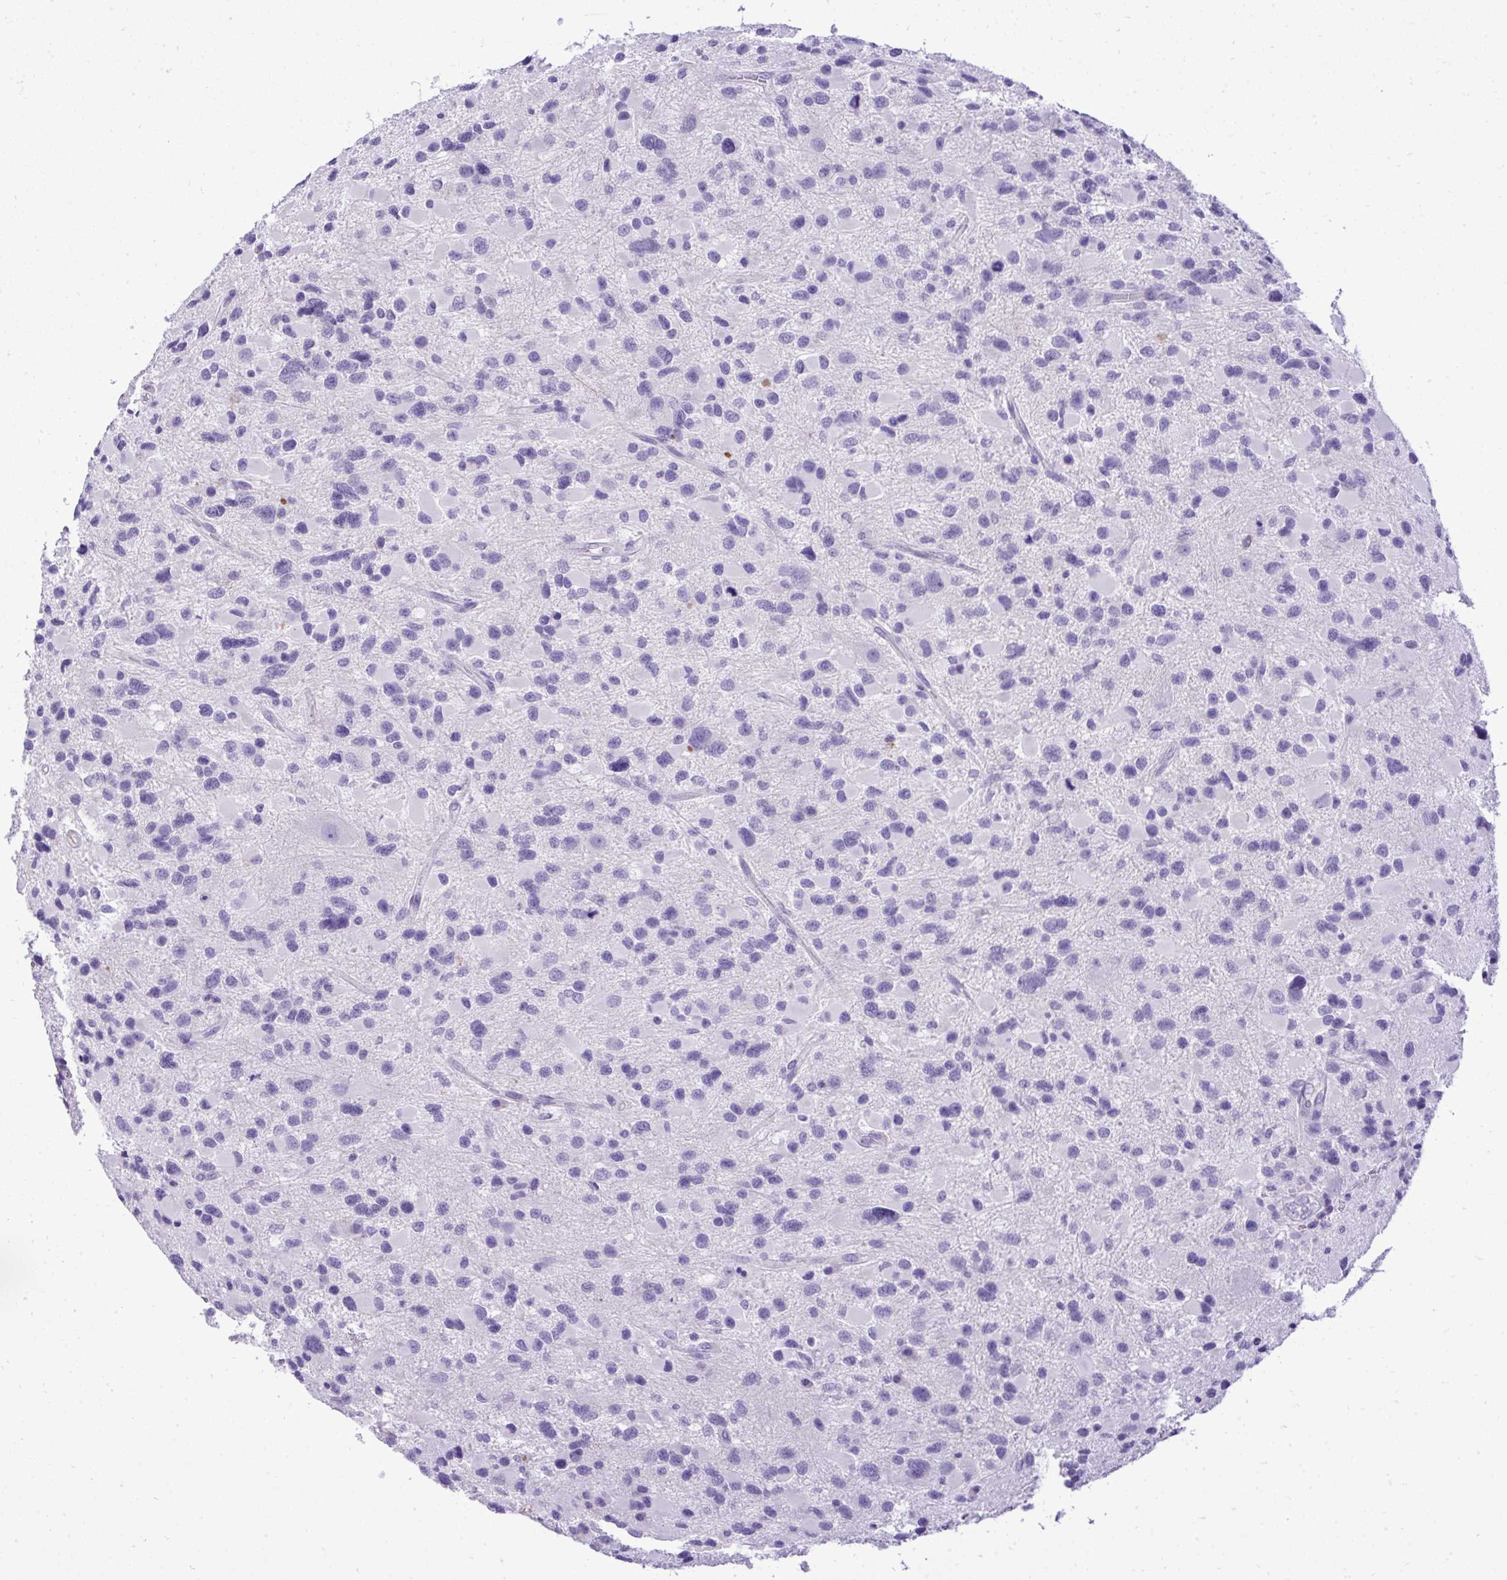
{"staining": {"intensity": "negative", "quantity": "none", "location": "none"}, "tissue": "glioma", "cell_type": "Tumor cells", "image_type": "cancer", "snomed": [{"axis": "morphology", "description": "Glioma, malignant, Low grade"}, {"axis": "topography", "description": "Brain"}], "caption": "Tumor cells are negative for brown protein staining in glioma.", "gene": "ST6GALNAC3", "patient": {"sex": "female", "age": 32}}